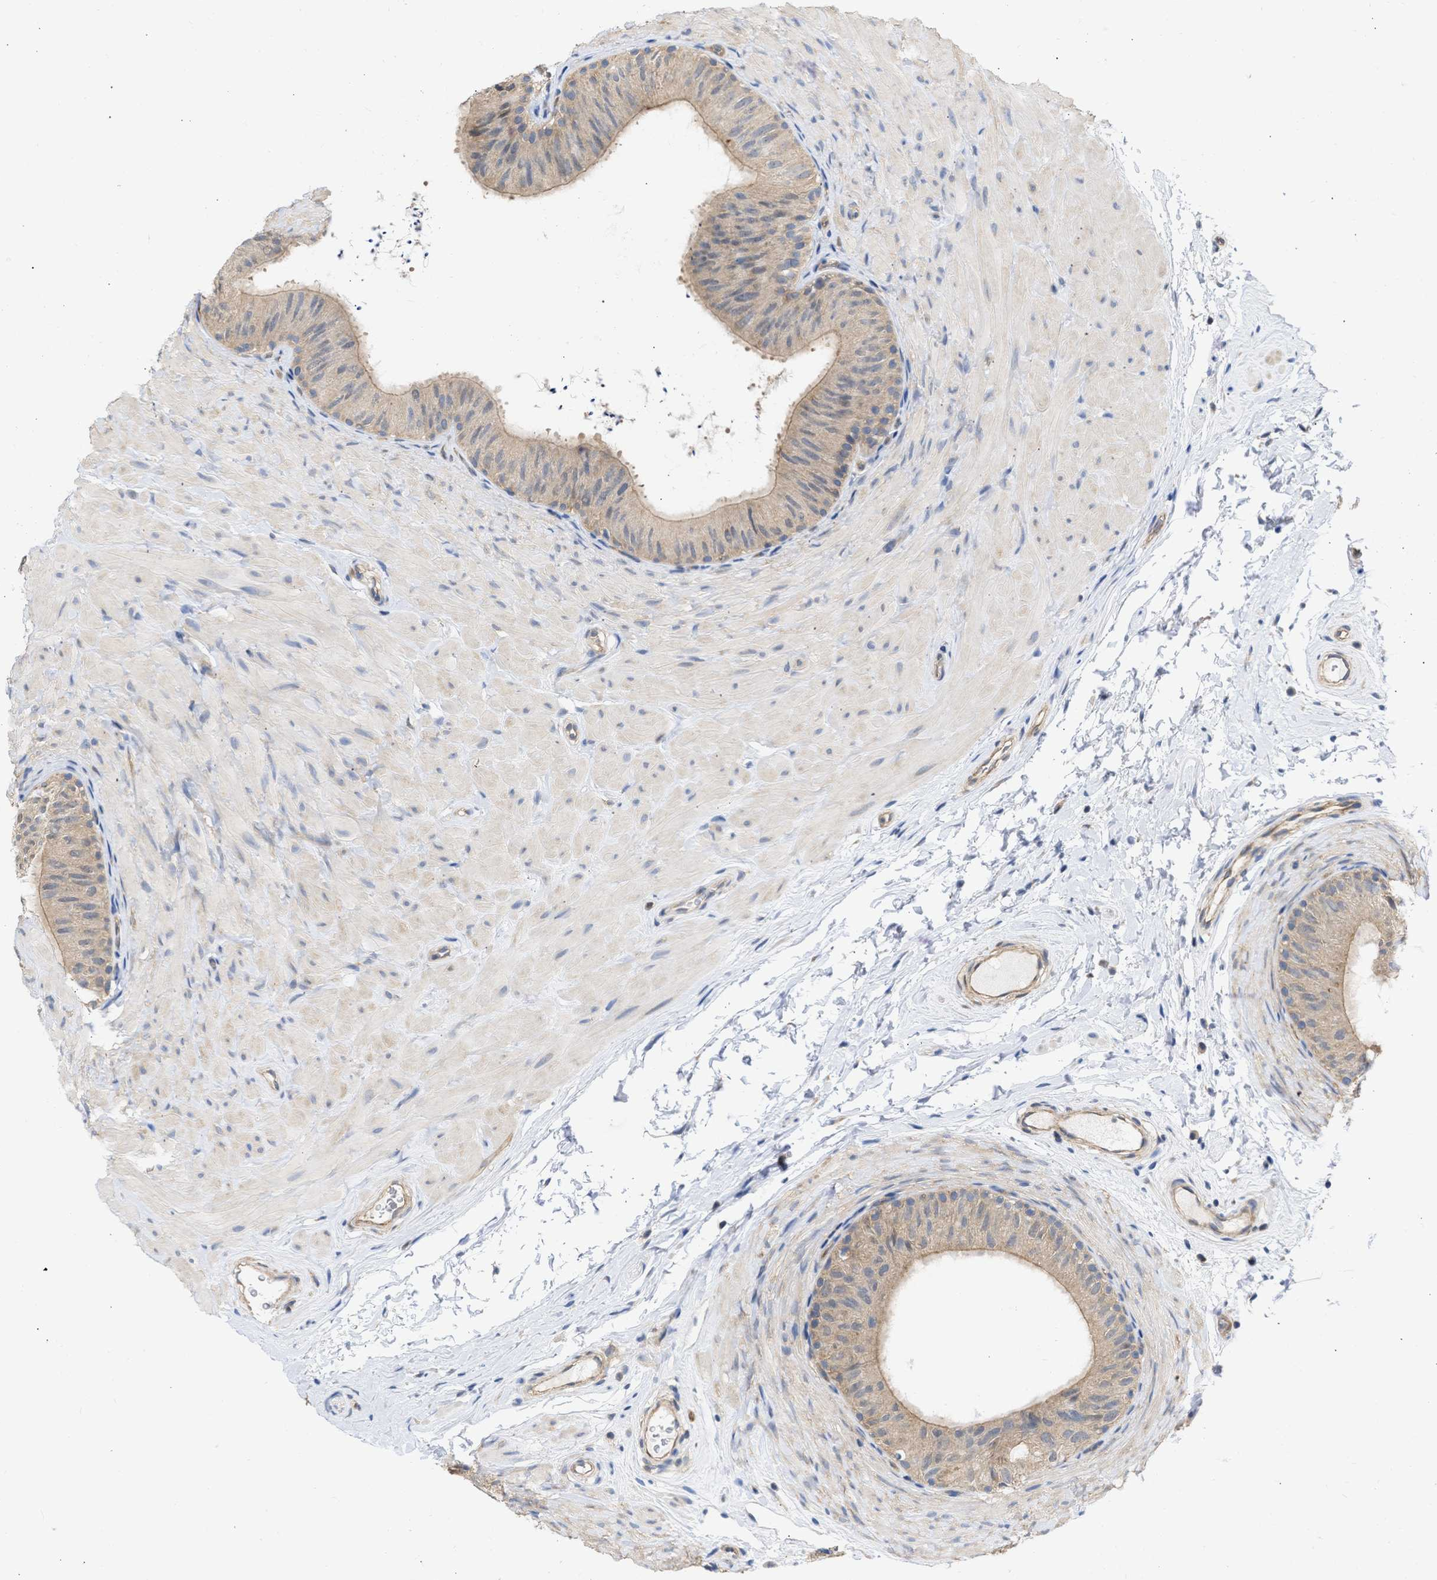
{"staining": {"intensity": "moderate", "quantity": ">75%", "location": "cytoplasmic/membranous"}, "tissue": "epididymis", "cell_type": "Glandular cells", "image_type": "normal", "snomed": [{"axis": "morphology", "description": "Normal tissue, NOS"}, {"axis": "topography", "description": "Epididymis"}], "caption": "Protein staining of benign epididymis exhibits moderate cytoplasmic/membranous positivity in about >75% of glandular cells.", "gene": "MAP2K3", "patient": {"sex": "male", "age": 34}}